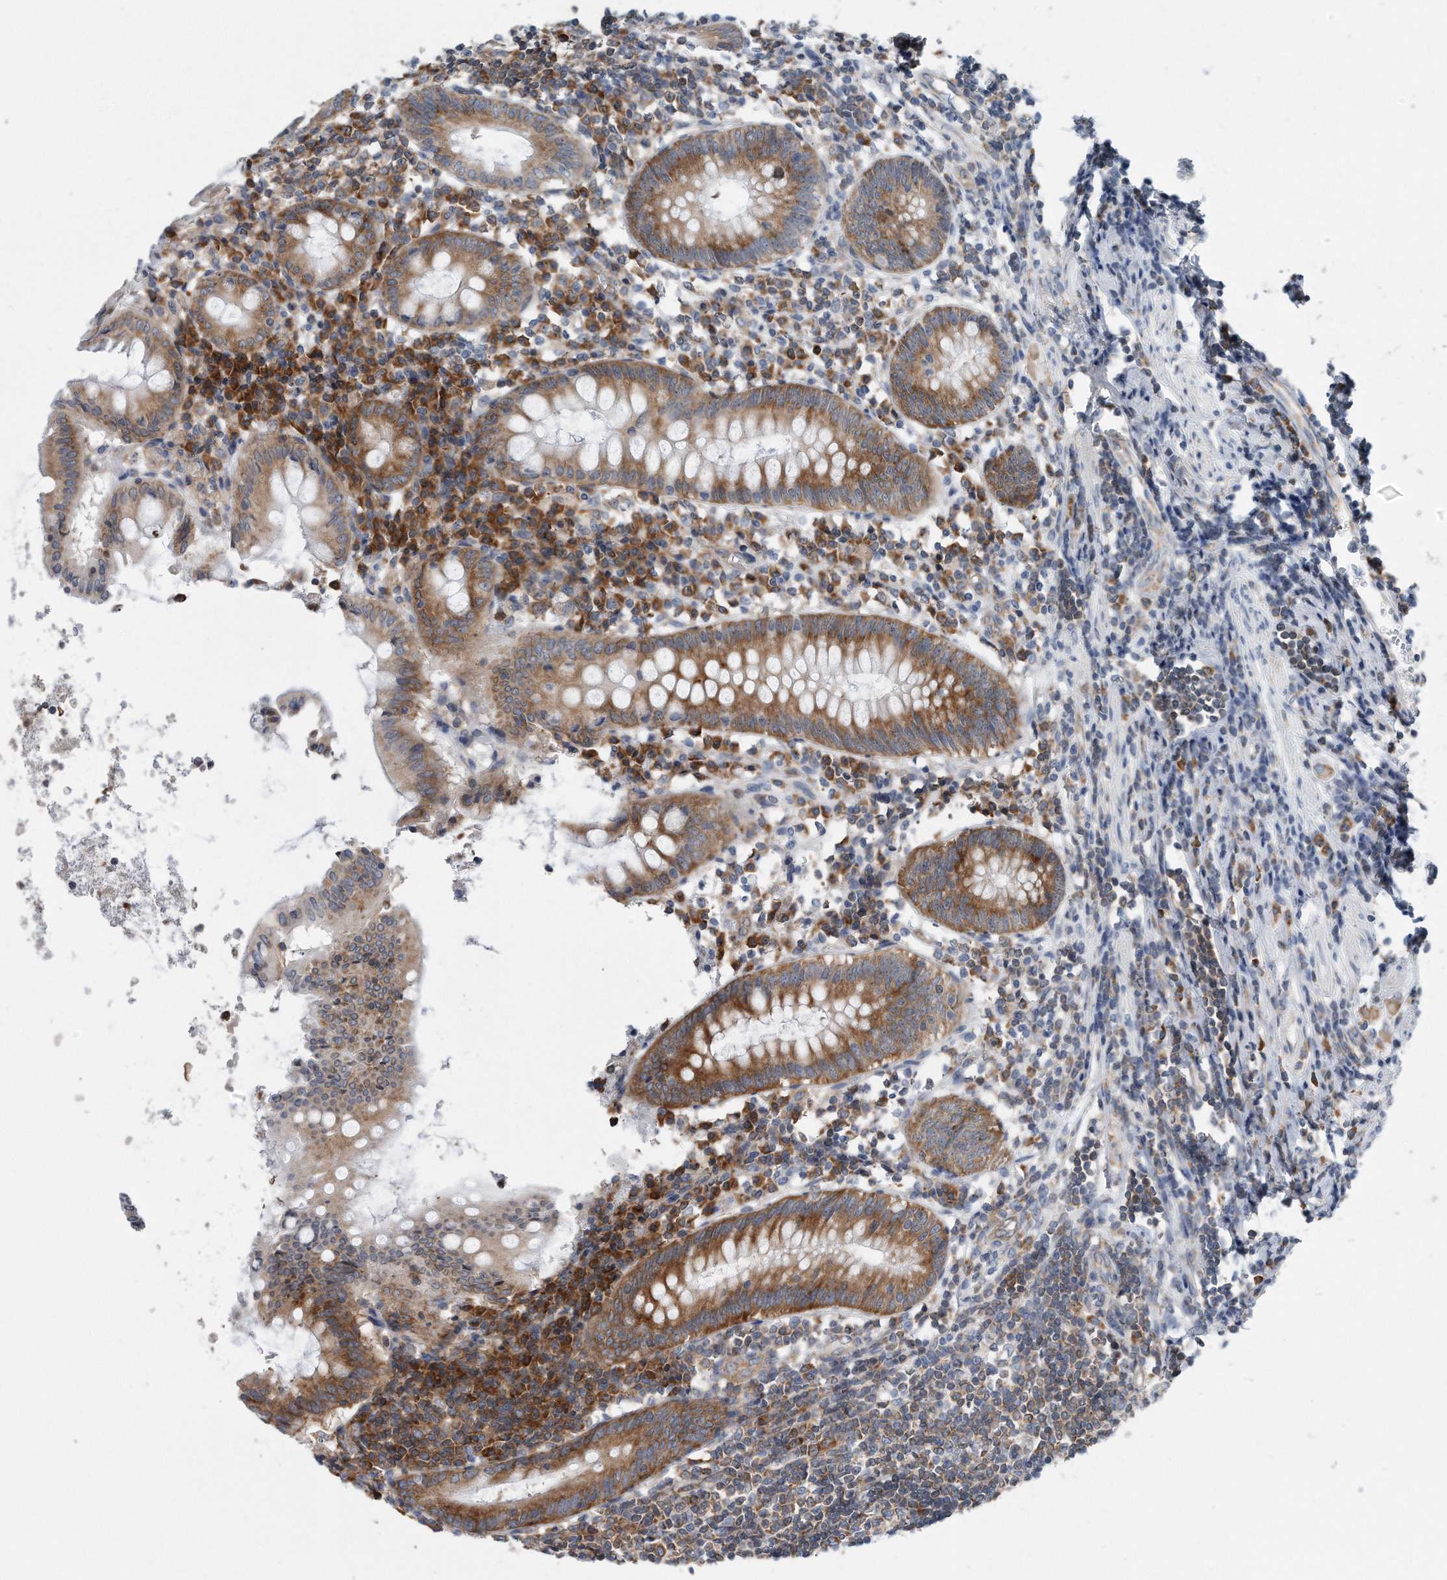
{"staining": {"intensity": "strong", "quantity": ">75%", "location": "cytoplasmic/membranous"}, "tissue": "appendix", "cell_type": "Glandular cells", "image_type": "normal", "snomed": [{"axis": "morphology", "description": "Normal tissue, NOS"}, {"axis": "topography", "description": "Appendix"}], "caption": "A histopathology image showing strong cytoplasmic/membranous staining in about >75% of glandular cells in benign appendix, as visualized by brown immunohistochemical staining.", "gene": "RPL26L1", "patient": {"sex": "female", "age": 54}}